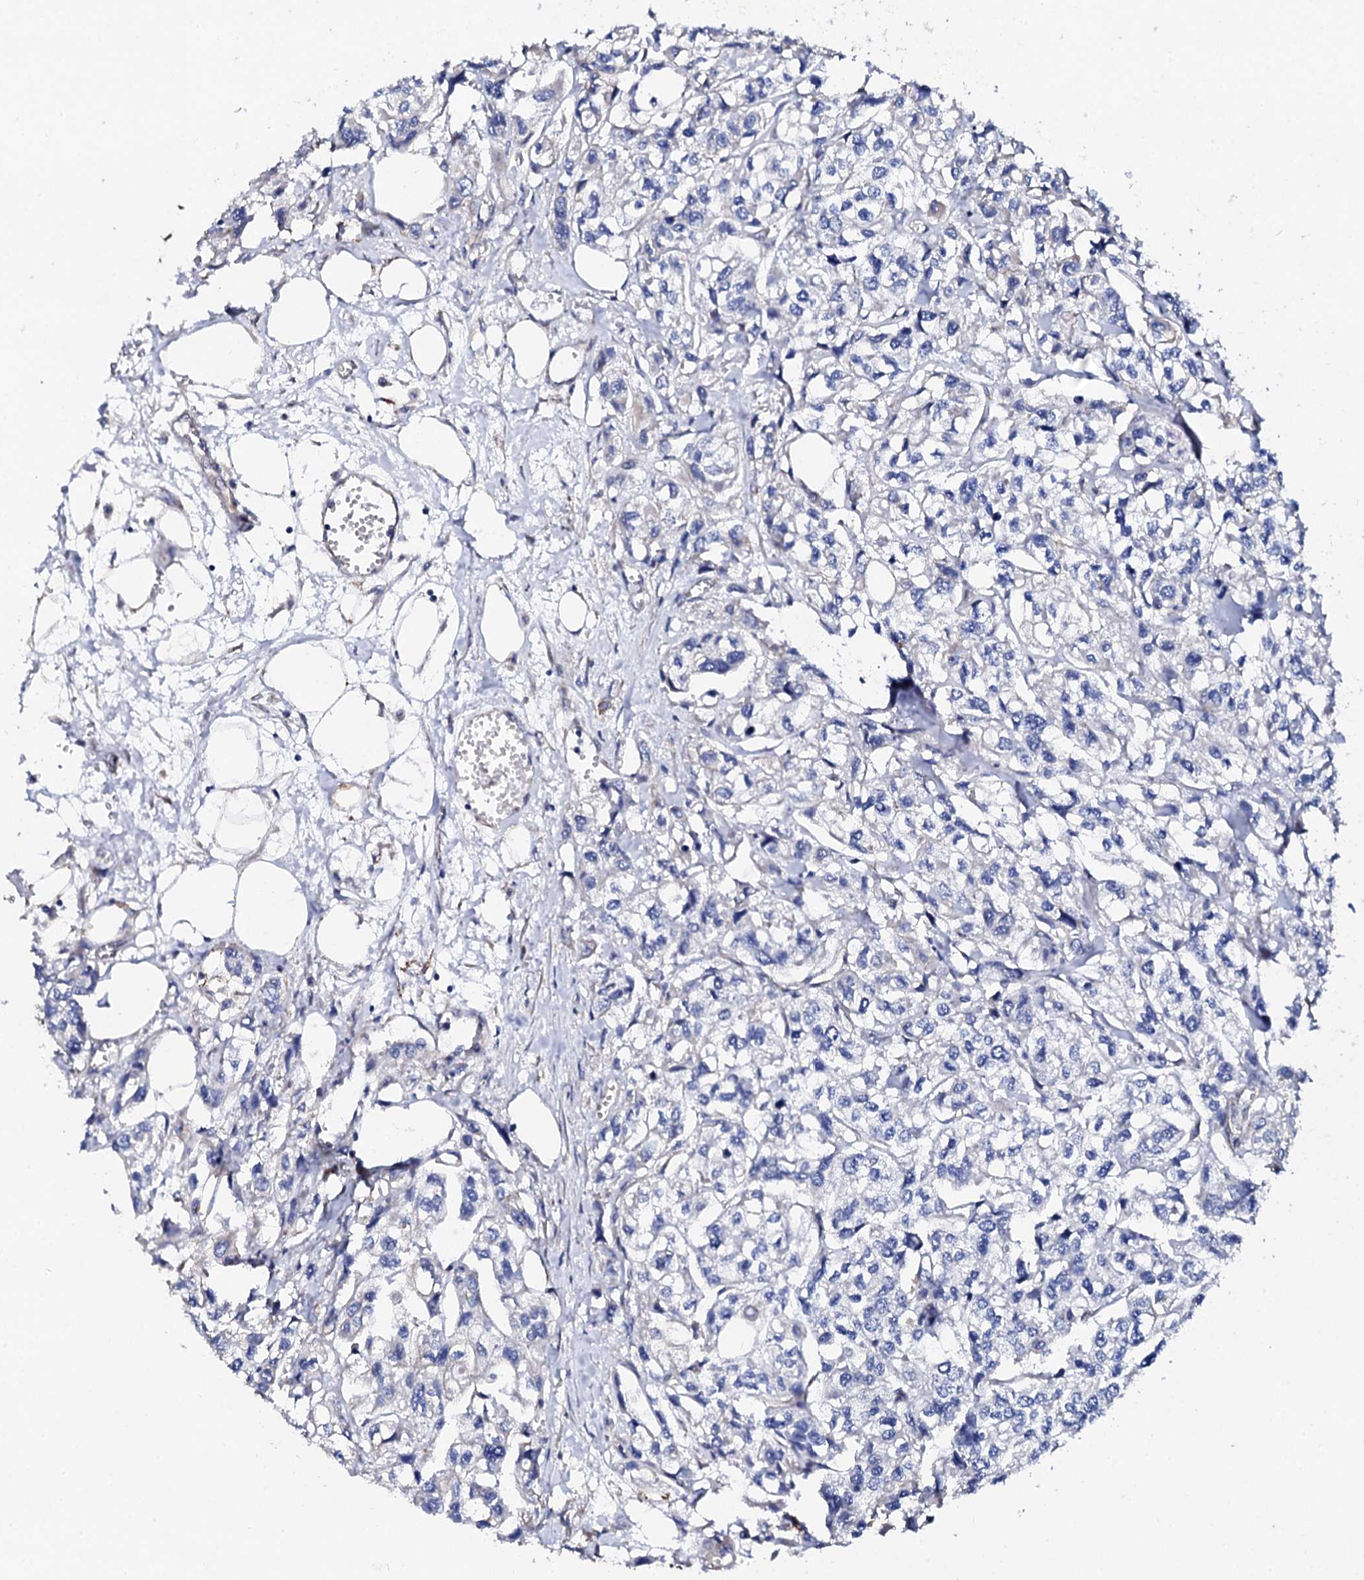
{"staining": {"intensity": "negative", "quantity": "none", "location": "none"}, "tissue": "urothelial cancer", "cell_type": "Tumor cells", "image_type": "cancer", "snomed": [{"axis": "morphology", "description": "Urothelial carcinoma, High grade"}, {"axis": "topography", "description": "Urinary bladder"}], "caption": "High power microscopy micrograph of an immunohistochemistry micrograph of urothelial cancer, revealing no significant expression in tumor cells.", "gene": "KLHL32", "patient": {"sex": "male", "age": 67}}